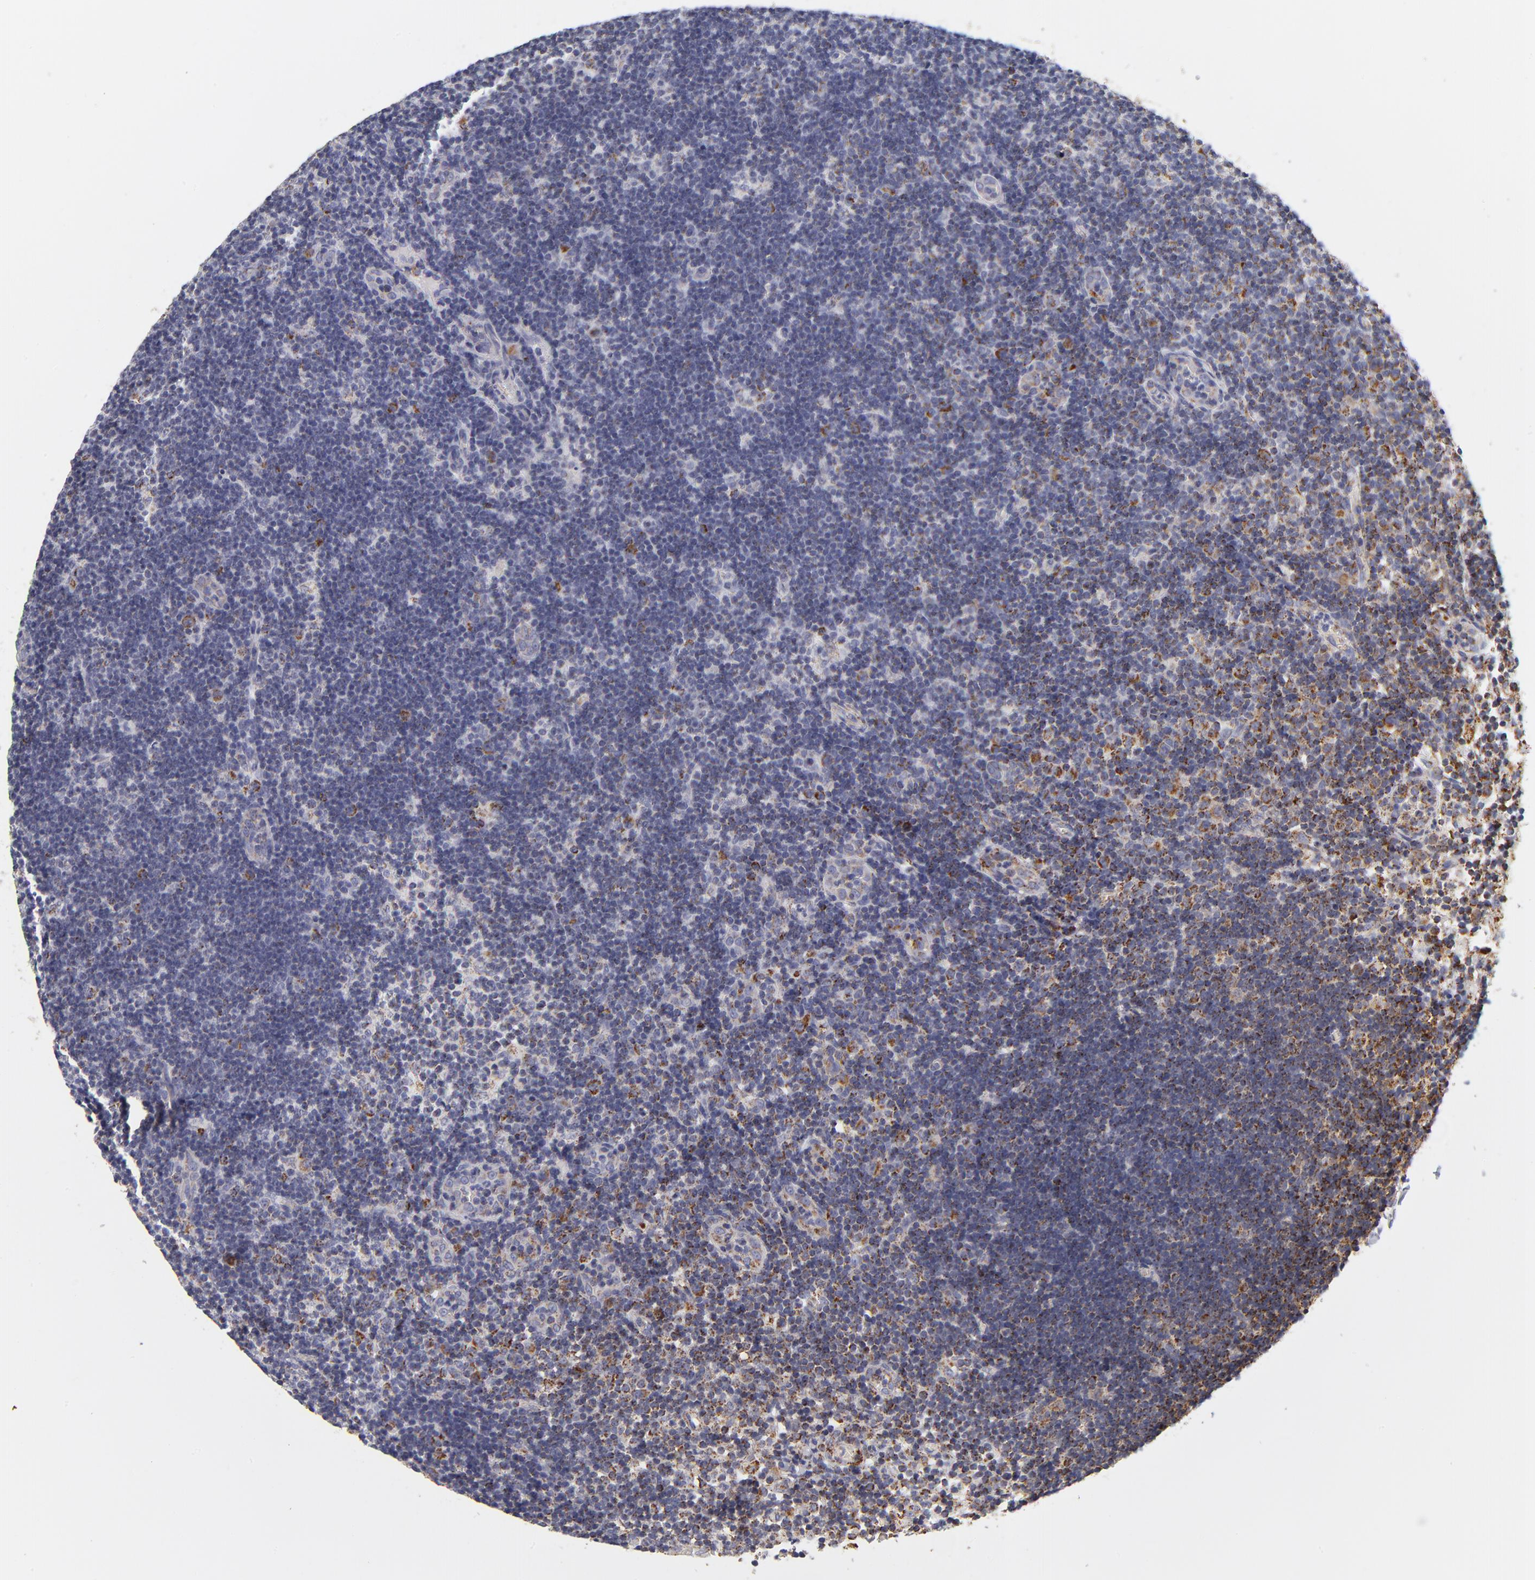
{"staining": {"intensity": "moderate", "quantity": "25%-75%", "location": "cytoplasmic/membranous"}, "tissue": "lymph node", "cell_type": "Germinal center cells", "image_type": "normal", "snomed": [{"axis": "morphology", "description": "Normal tissue, NOS"}, {"axis": "morphology", "description": "Inflammation, NOS"}, {"axis": "topography", "description": "Lymph node"}, {"axis": "topography", "description": "Salivary gland"}], "caption": "High-magnification brightfield microscopy of benign lymph node stained with DAB (3,3'-diaminobenzidine) (brown) and counterstained with hematoxylin (blue). germinal center cells exhibit moderate cytoplasmic/membranous expression is present in about25%-75% of cells.", "gene": "ECHS1", "patient": {"sex": "male", "age": 3}}